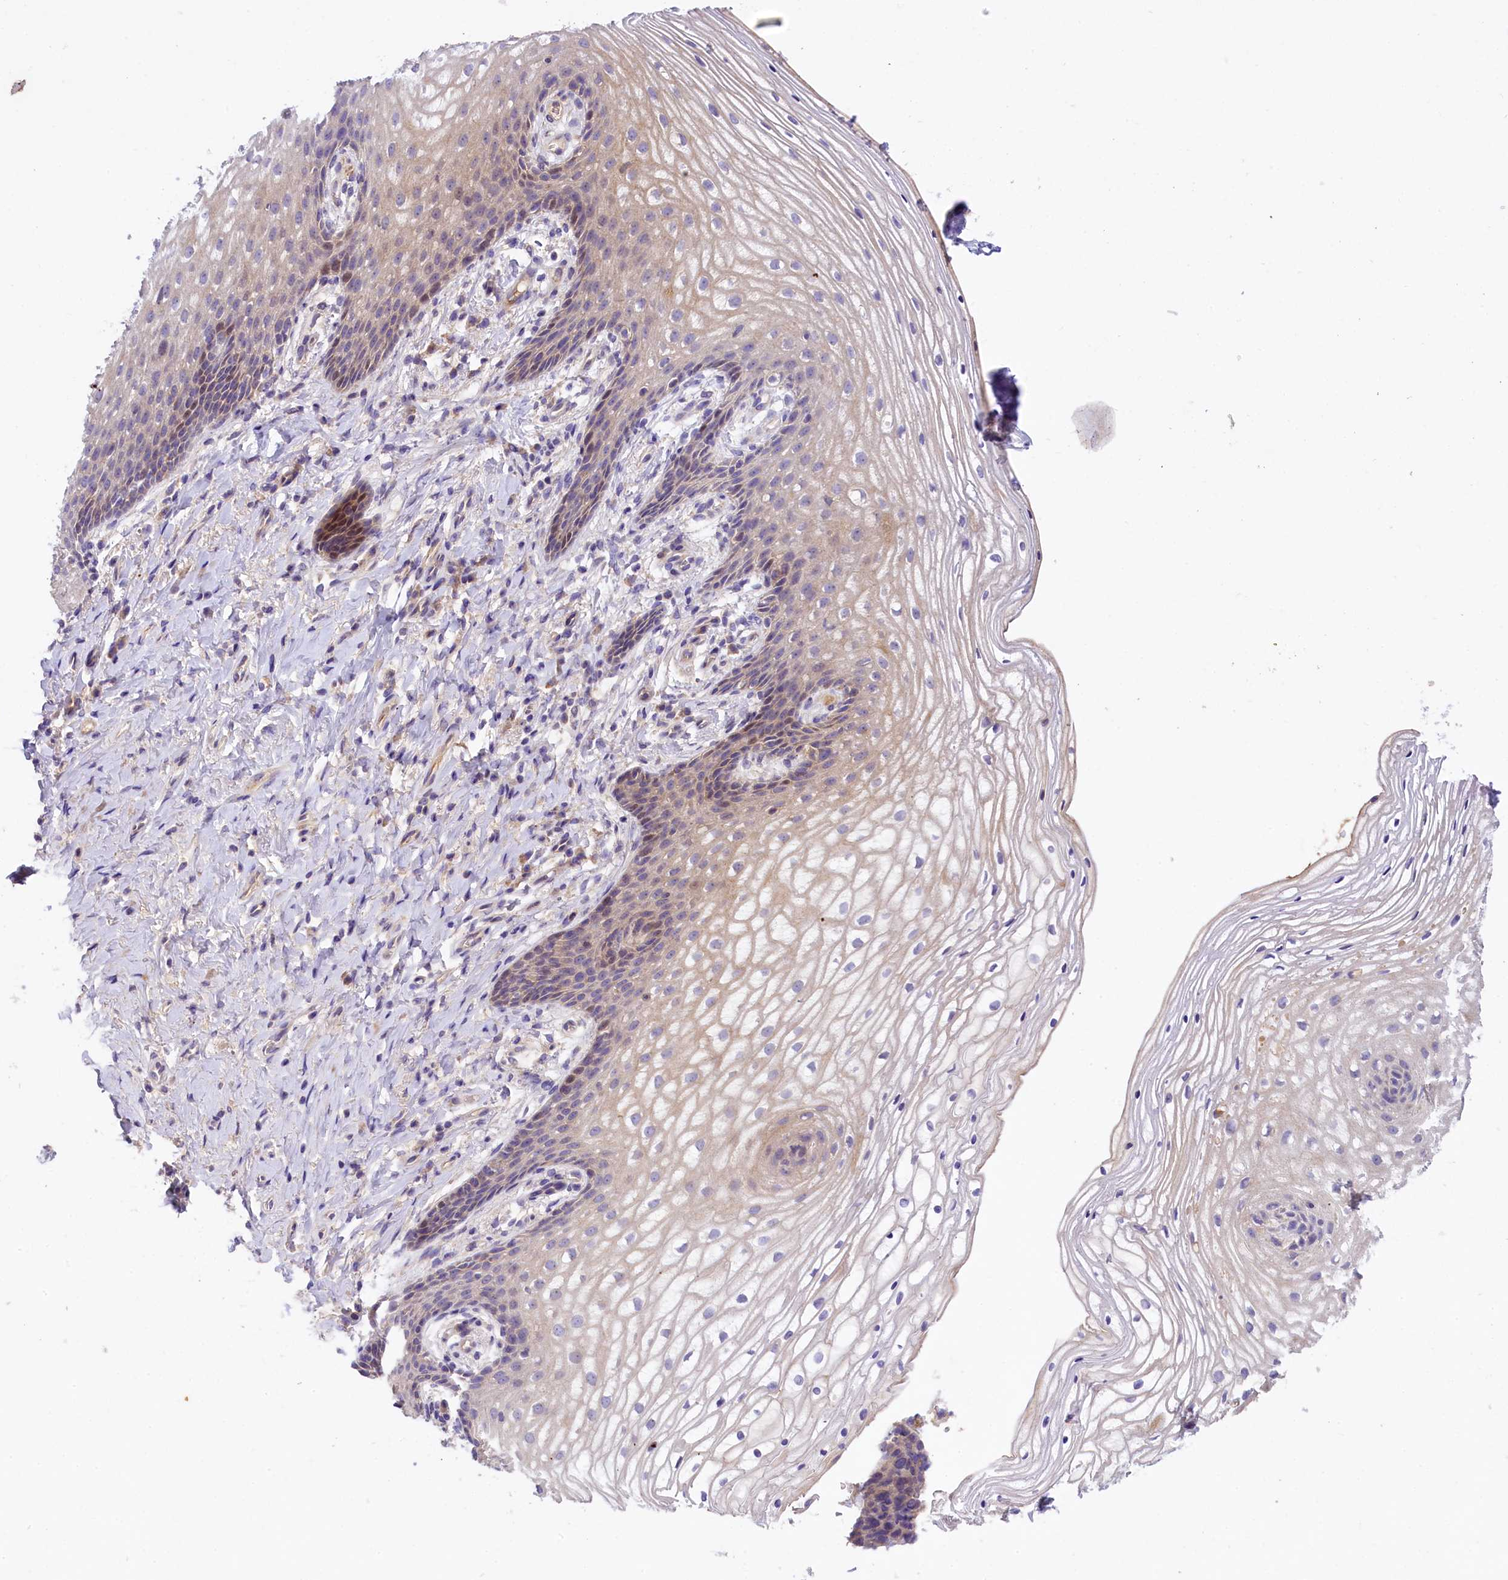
{"staining": {"intensity": "negative", "quantity": "none", "location": "none"}, "tissue": "vagina", "cell_type": "Squamous epithelial cells", "image_type": "normal", "snomed": [{"axis": "morphology", "description": "Normal tissue, NOS"}, {"axis": "topography", "description": "Vagina"}], "caption": "Image shows no protein expression in squamous epithelial cells of benign vagina. The staining was performed using DAB to visualize the protein expression in brown, while the nuclei were stained in blue with hematoxylin (Magnification: 20x).", "gene": "UBXN6", "patient": {"sex": "female", "age": 60}}